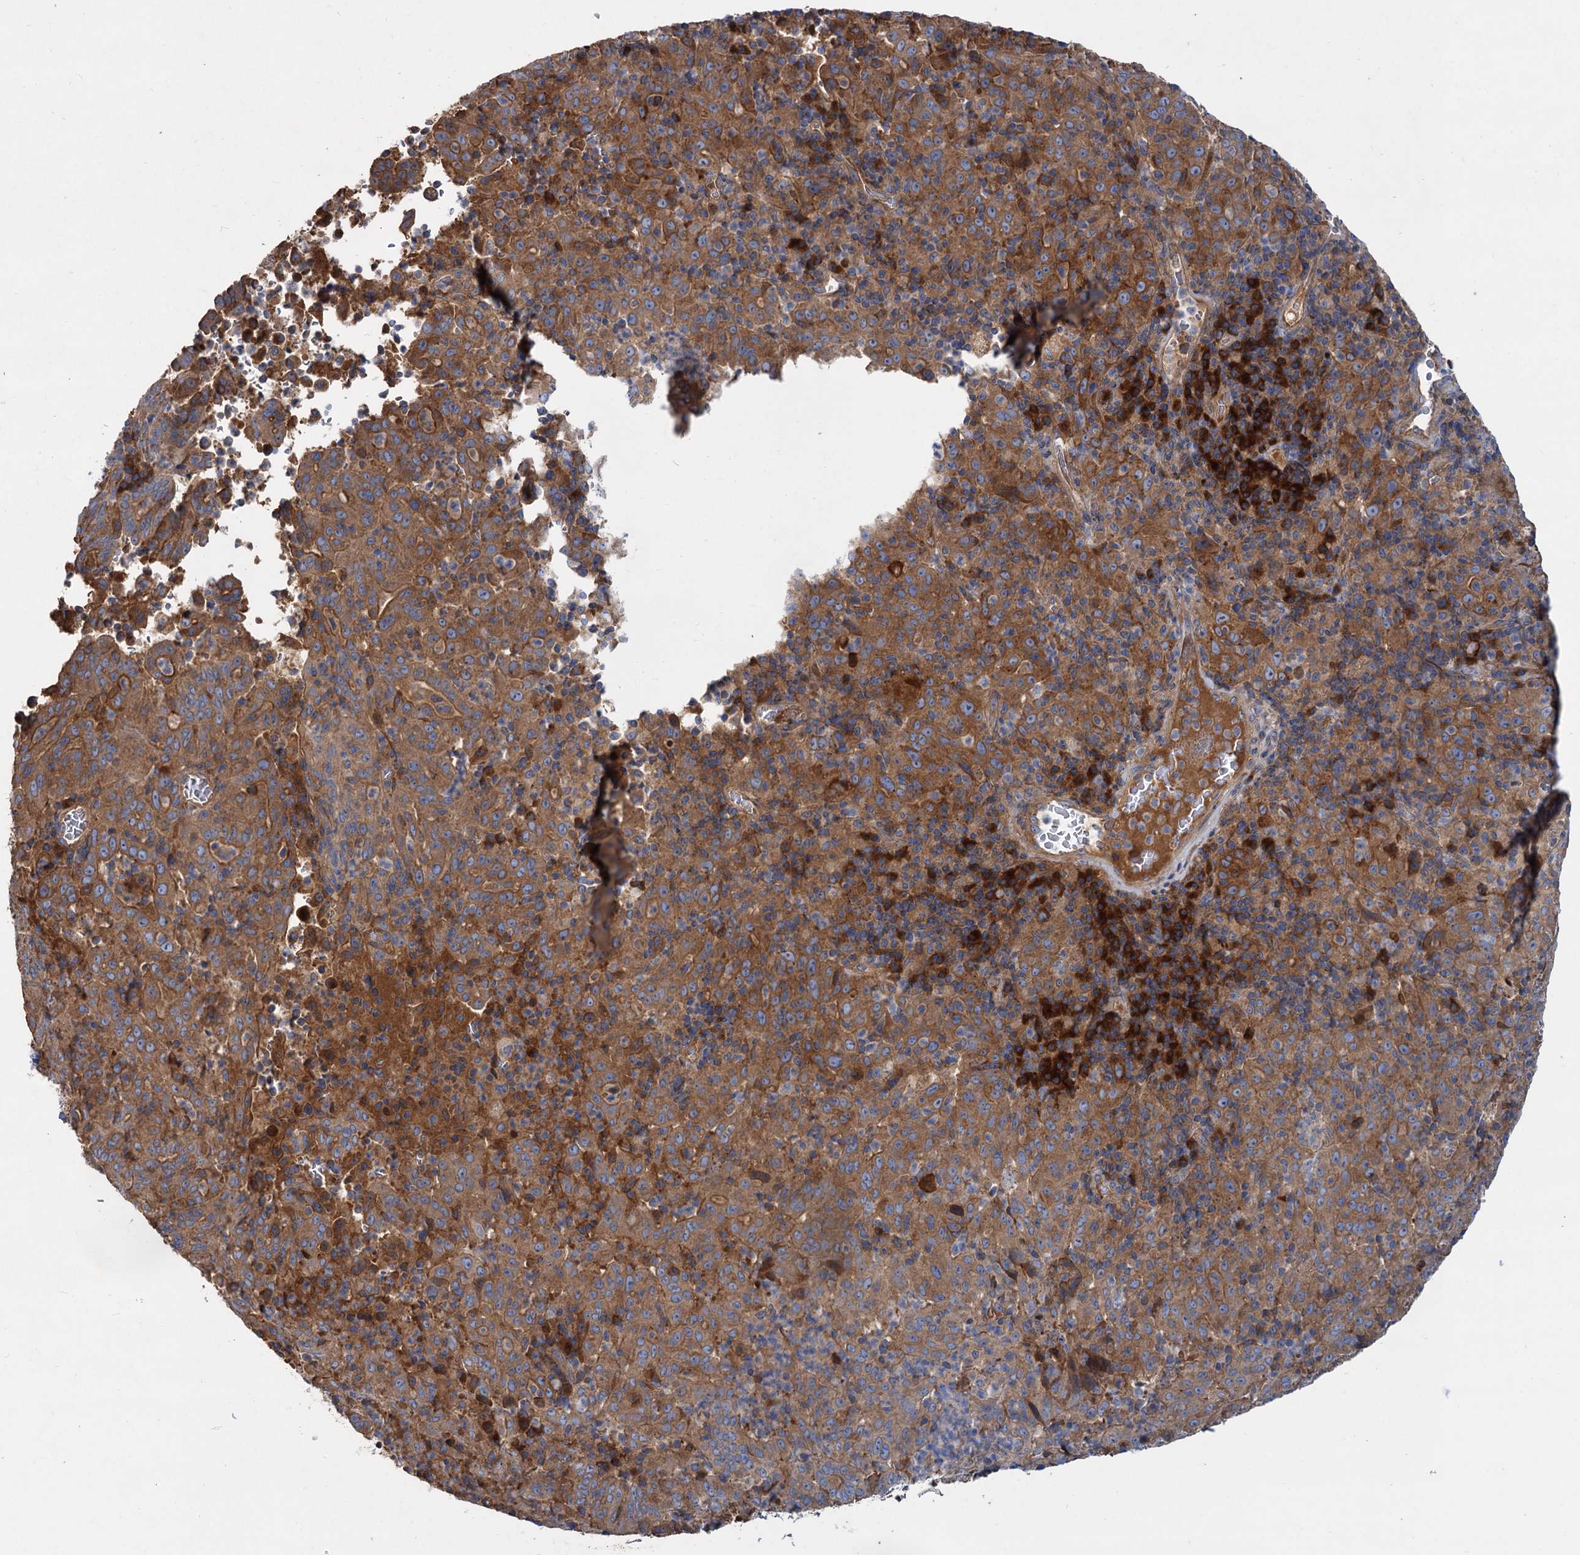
{"staining": {"intensity": "strong", "quantity": ">75%", "location": "cytoplasmic/membranous"}, "tissue": "pancreatic cancer", "cell_type": "Tumor cells", "image_type": "cancer", "snomed": [{"axis": "morphology", "description": "Adenocarcinoma, NOS"}, {"axis": "topography", "description": "Pancreas"}], "caption": "IHC photomicrograph of adenocarcinoma (pancreatic) stained for a protein (brown), which displays high levels of strong cytoplasmic/membranous staining in about >75% of tumor cells.", "gene": "ALKBH7", "patient": {"sex": "male", "age": 63}}